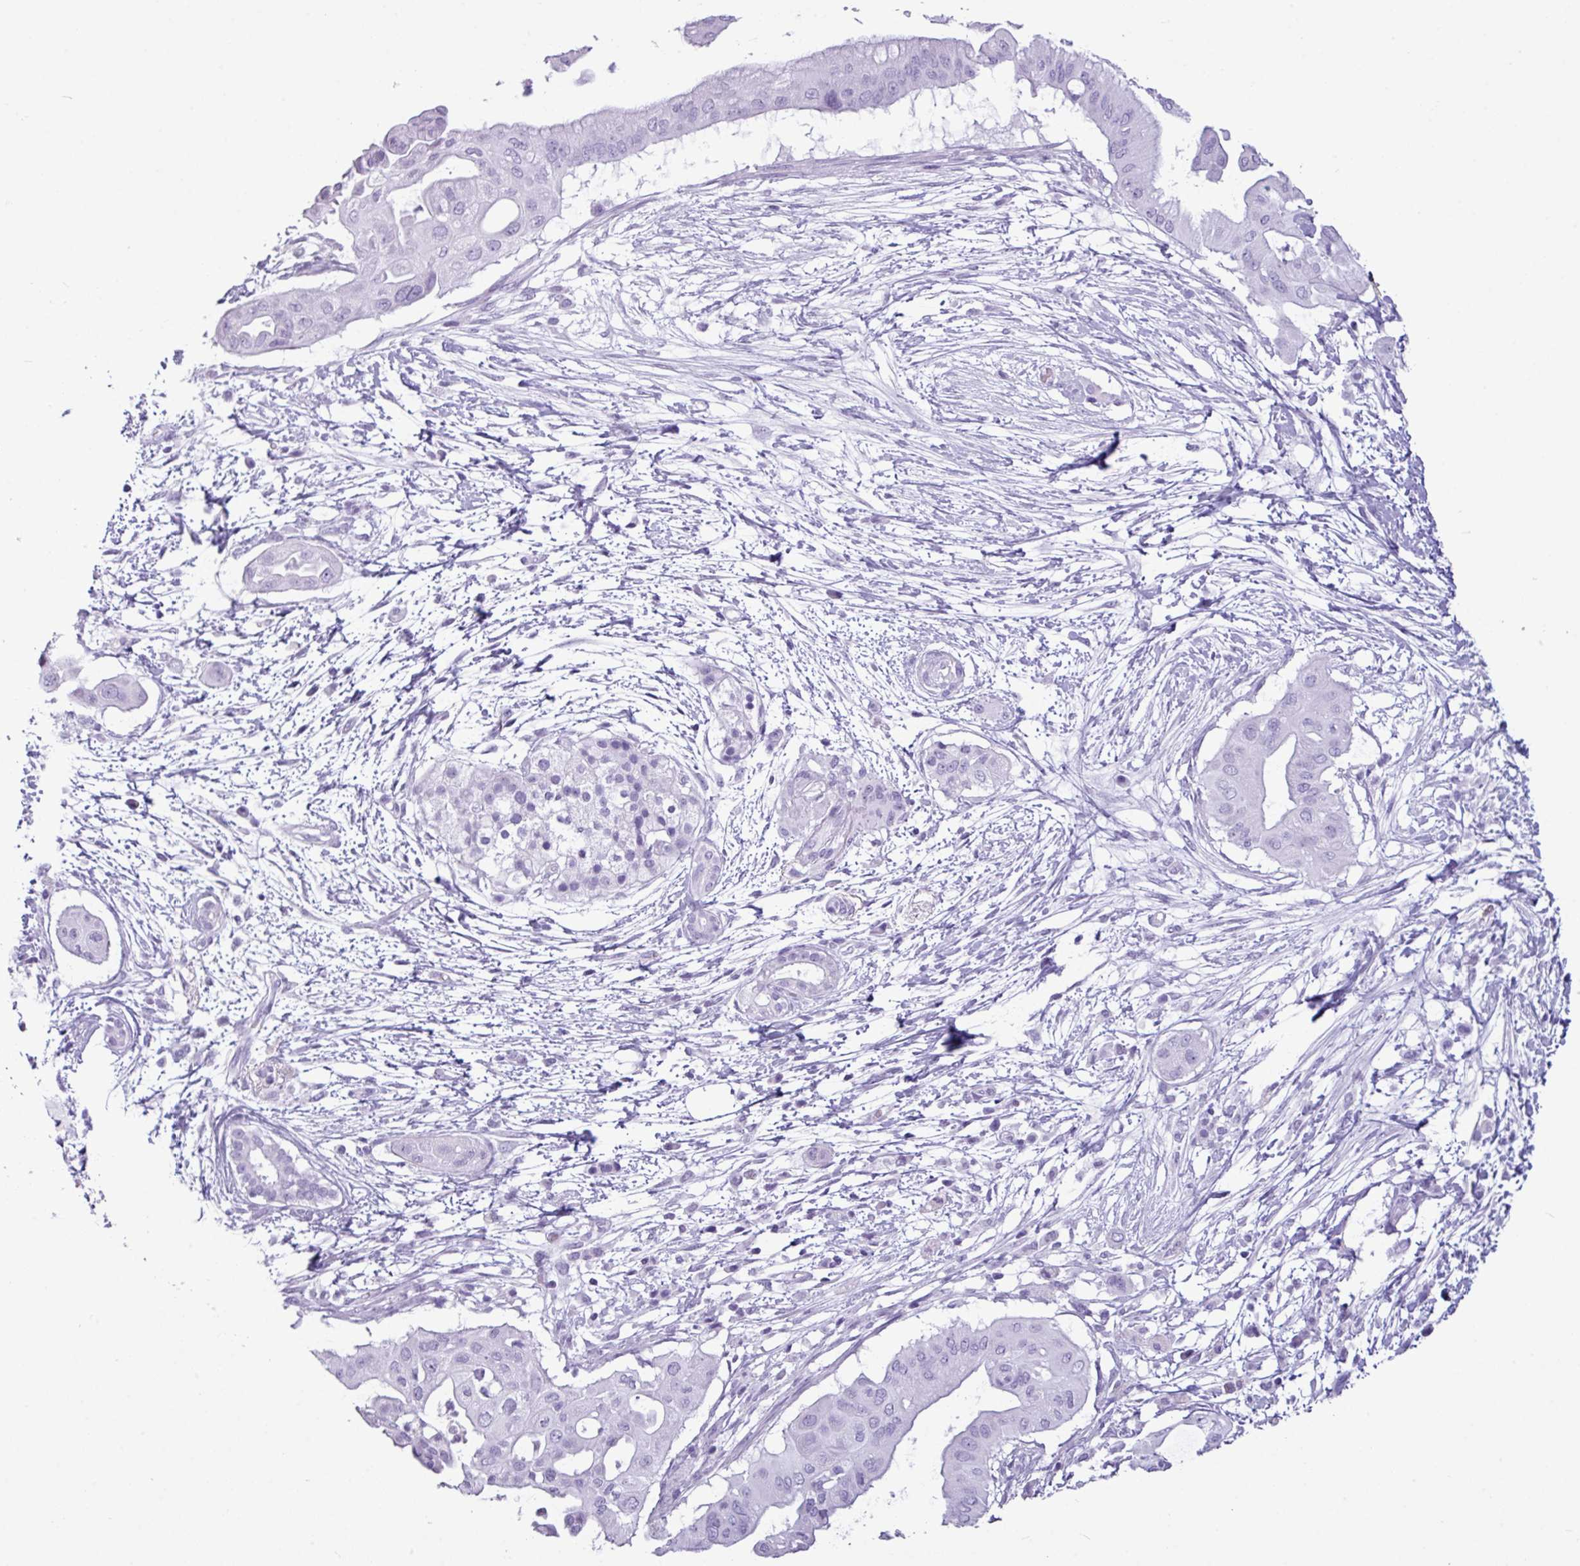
{"staining": {"intensity": "negative", "quantity": "none", "location": "none"}, "tissue": "pancreatic cancer", "cell_type": "Tumor cells", "image_type": "cancer", "snomed": [{"axis": "morphology", "description": "Adenocarcinoma, NOS"}, {"axis": "topography", "description": "Pancreas"}], "caption": "A histopathology image of pancreatic cancer (adenocarcinoma) stained for a protein exhibits no brown staining in tumor cells.", "gene": "AMY1B", "patient": {"sex": "male", "age": 68}}